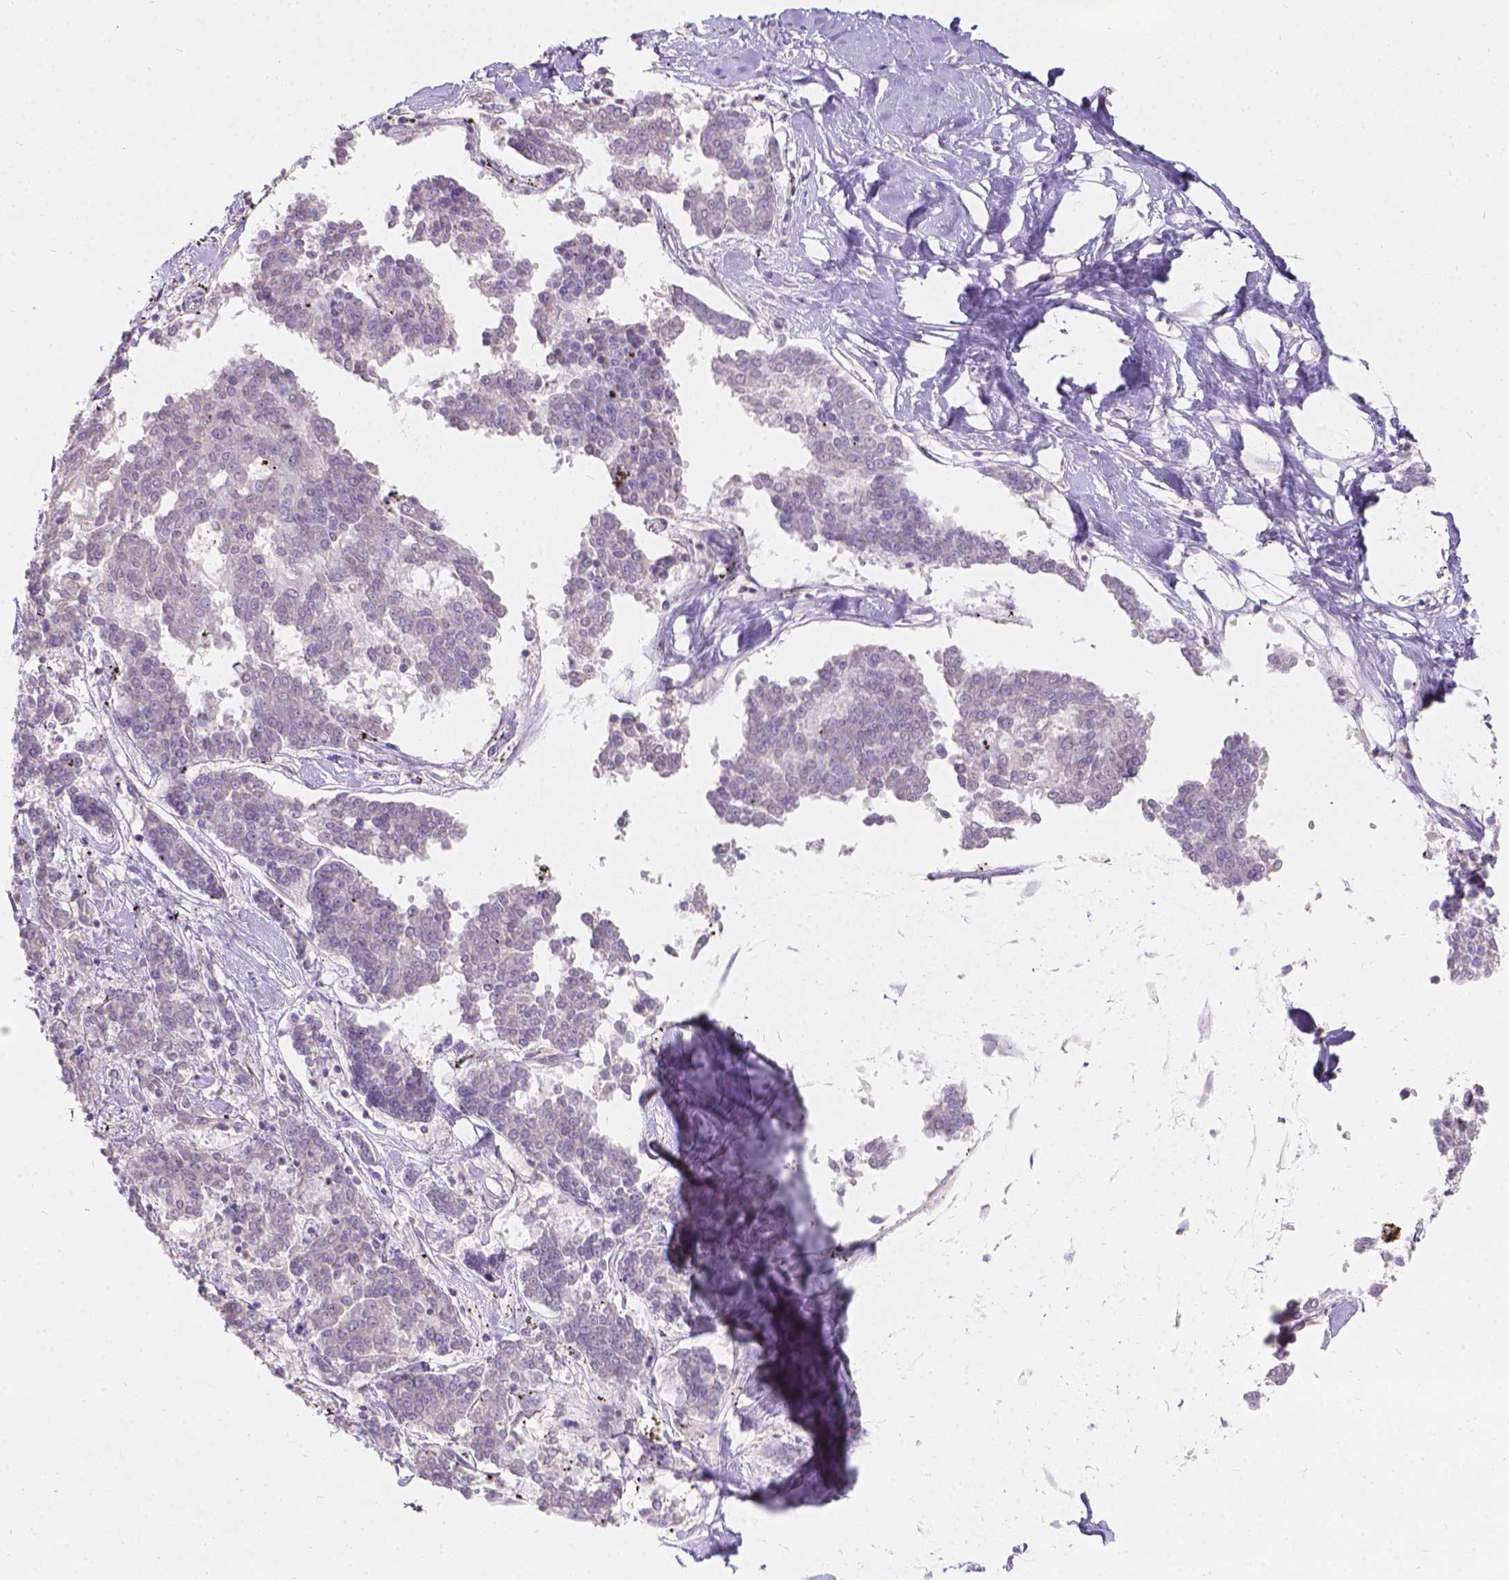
{"staining": {"intensity": "negative", "quantity": "none", "location": "none"}, "tissue": "melanoma", "cell_type": "Tumor cells", "image_type": "cancer", "snomed": [{"axis": "morphology", "description": "Malignant melanoma, NOS"}, {"axis": "topography", "description": "Skin"}], "caption": "IHC histopathology image of neoplastic tissue: malignant melanoma stained with DAB shows no significant protein positivity in tumor cells.", "gene": "GAL3ST2", "patient": {"sex": "female", "age": 72}}